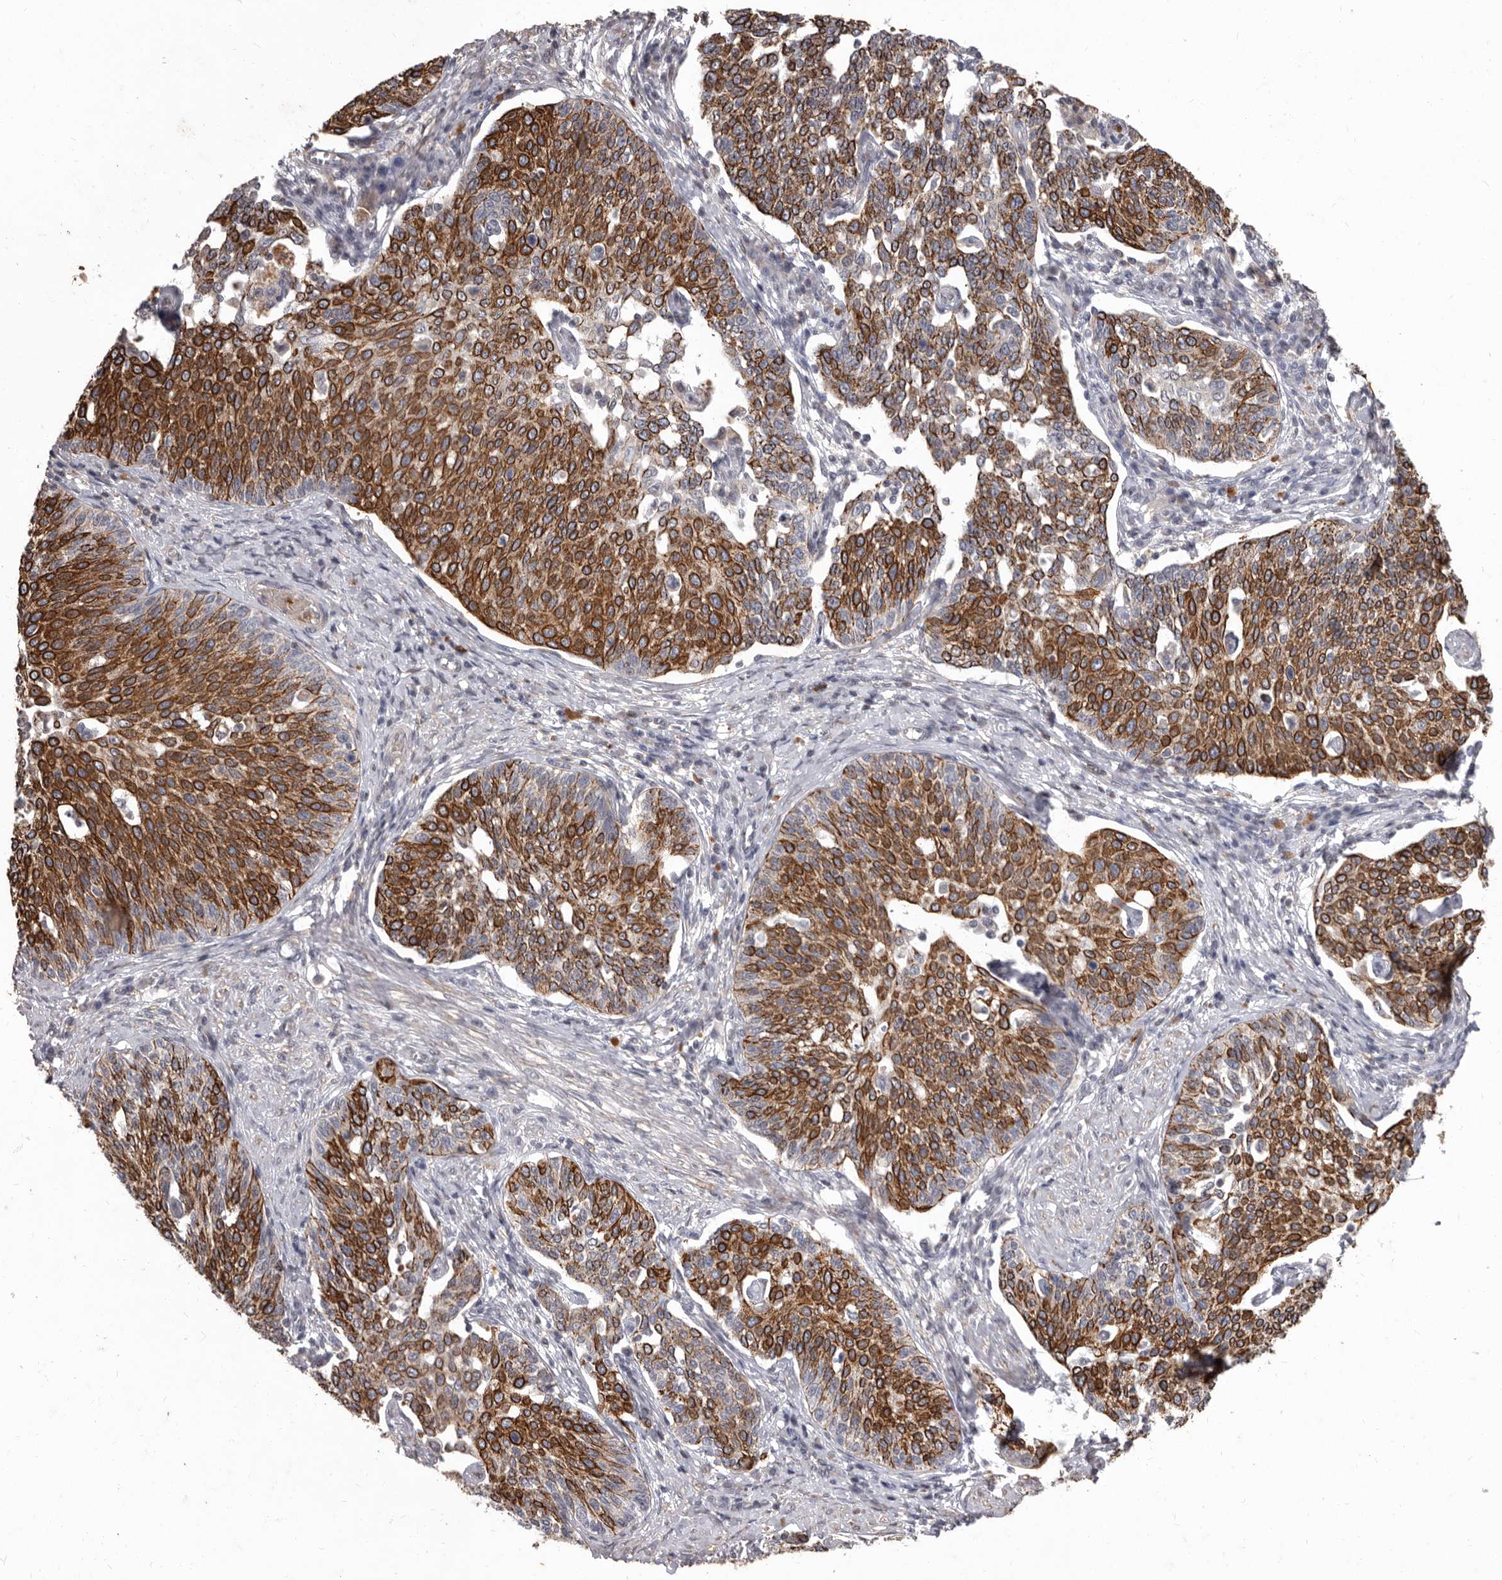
{"staining": {"intensity": "strong", "quantity": ">75%", "location": "cytoplasmic/membranous"}, "tissue": "cervical cancer", "cell_type": "Tumor cells", "image_type": "cancer", "snomed": [{"axis": "morphology", "description": "Squamous cell carcinoma, NOS"}, {"axis": "topography", "description": "Cervix"}], "caption": "Human cervical squamous cell carcinoma stained for a protein (brown) exhibits strong cytoplasmic/membranous positive positivity in about >75% of tumor cells.", "gene": "ACLY", "patient": {"sex": "female", "age": 34}}